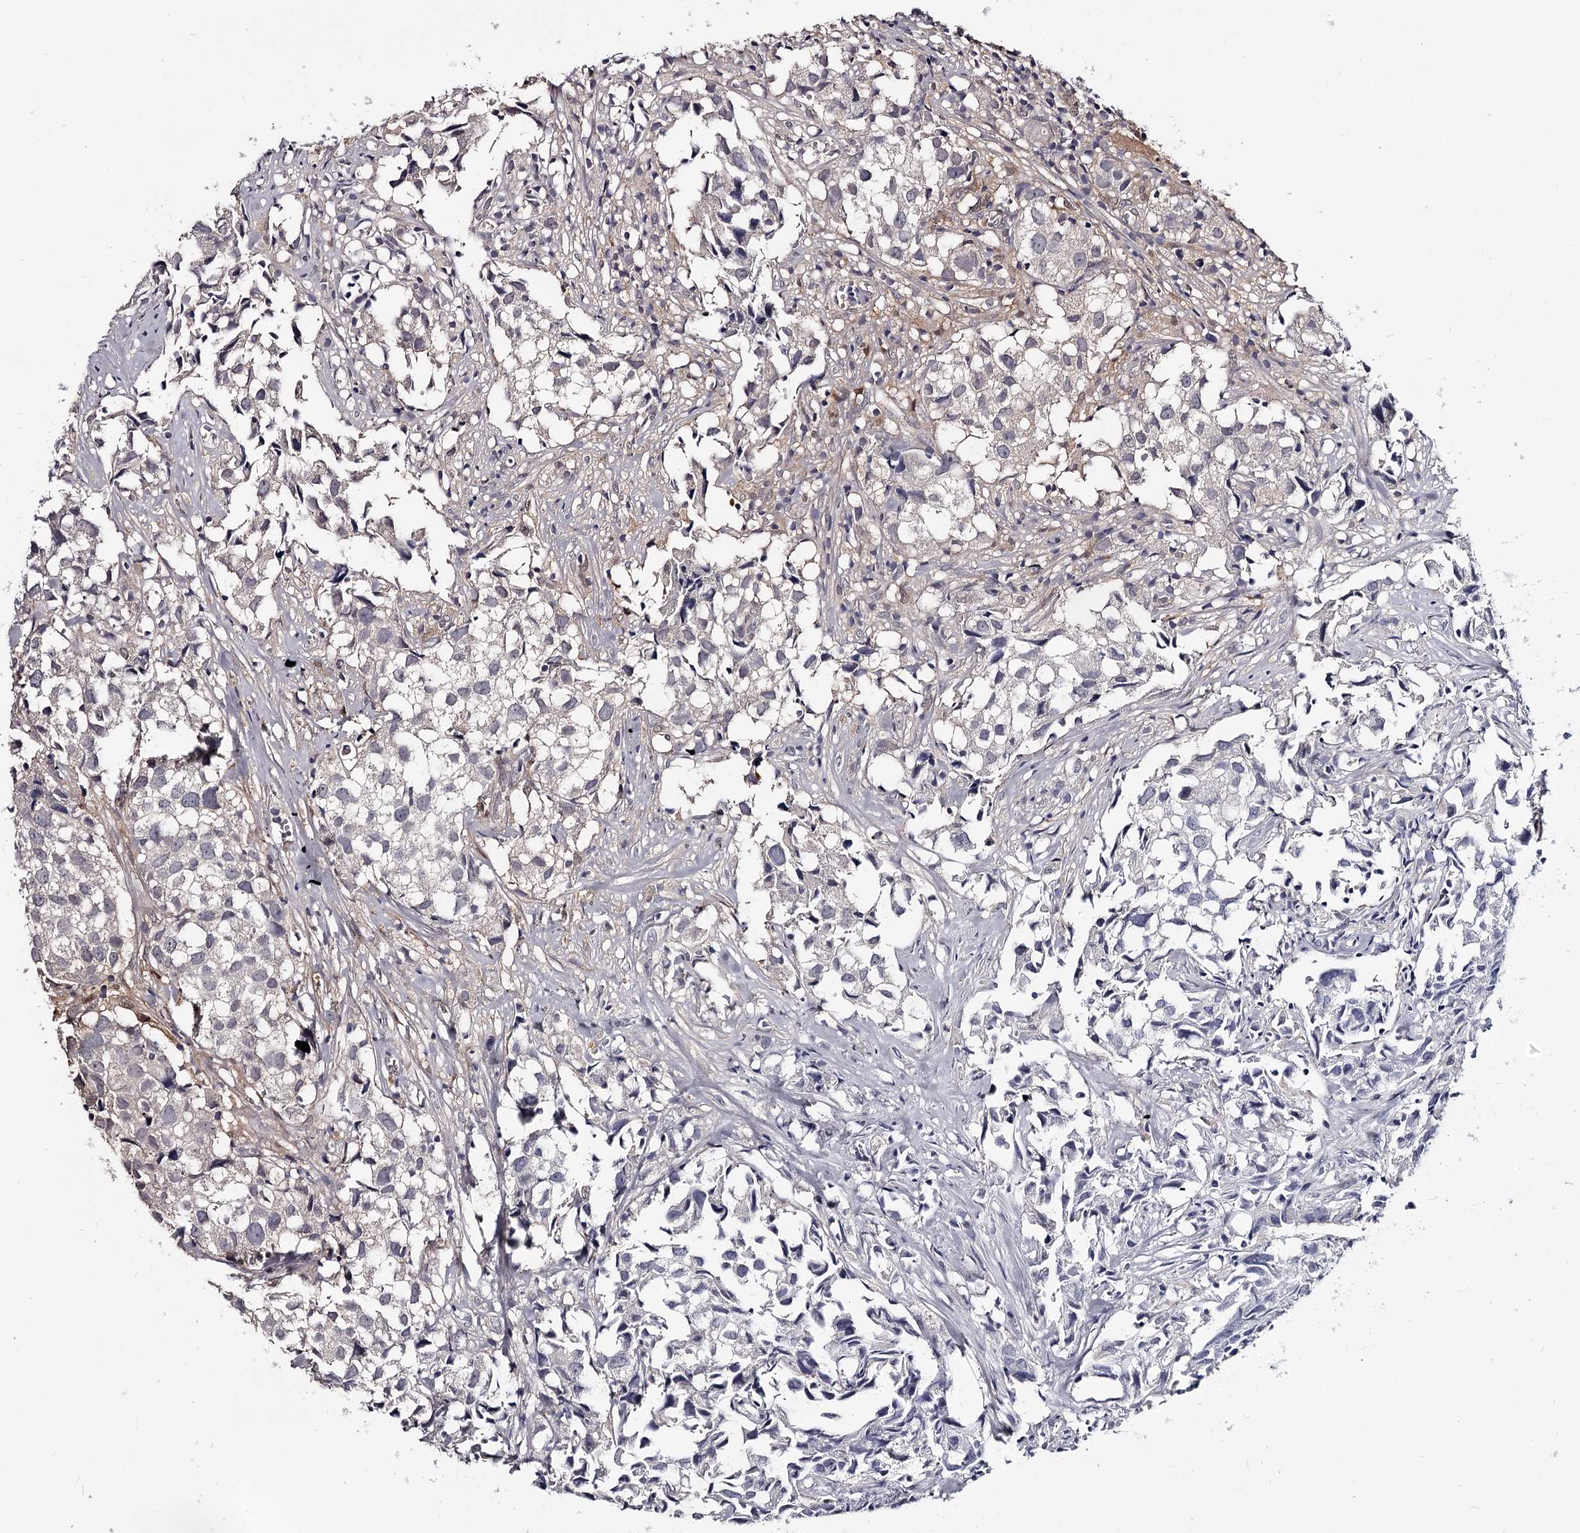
{"staining": {"intensity": "negative", "quantity": "none", "location": "none"}, "tissue": "urothelial cancer", "cell_type": "Tumor cells", "image_type": "cancer", "snomed": [{"axis": "morphology", "description": "Urothelial carcinoma, High grade"}, {"axis": "topography", "description": "Urinary bladder"}], "caption": "An image of human urothelial carcinoma (high-grade) is negative for staining in tumor cells.", "gene": "GSTO1", "patient": {"sex": "female", "age": 75}}